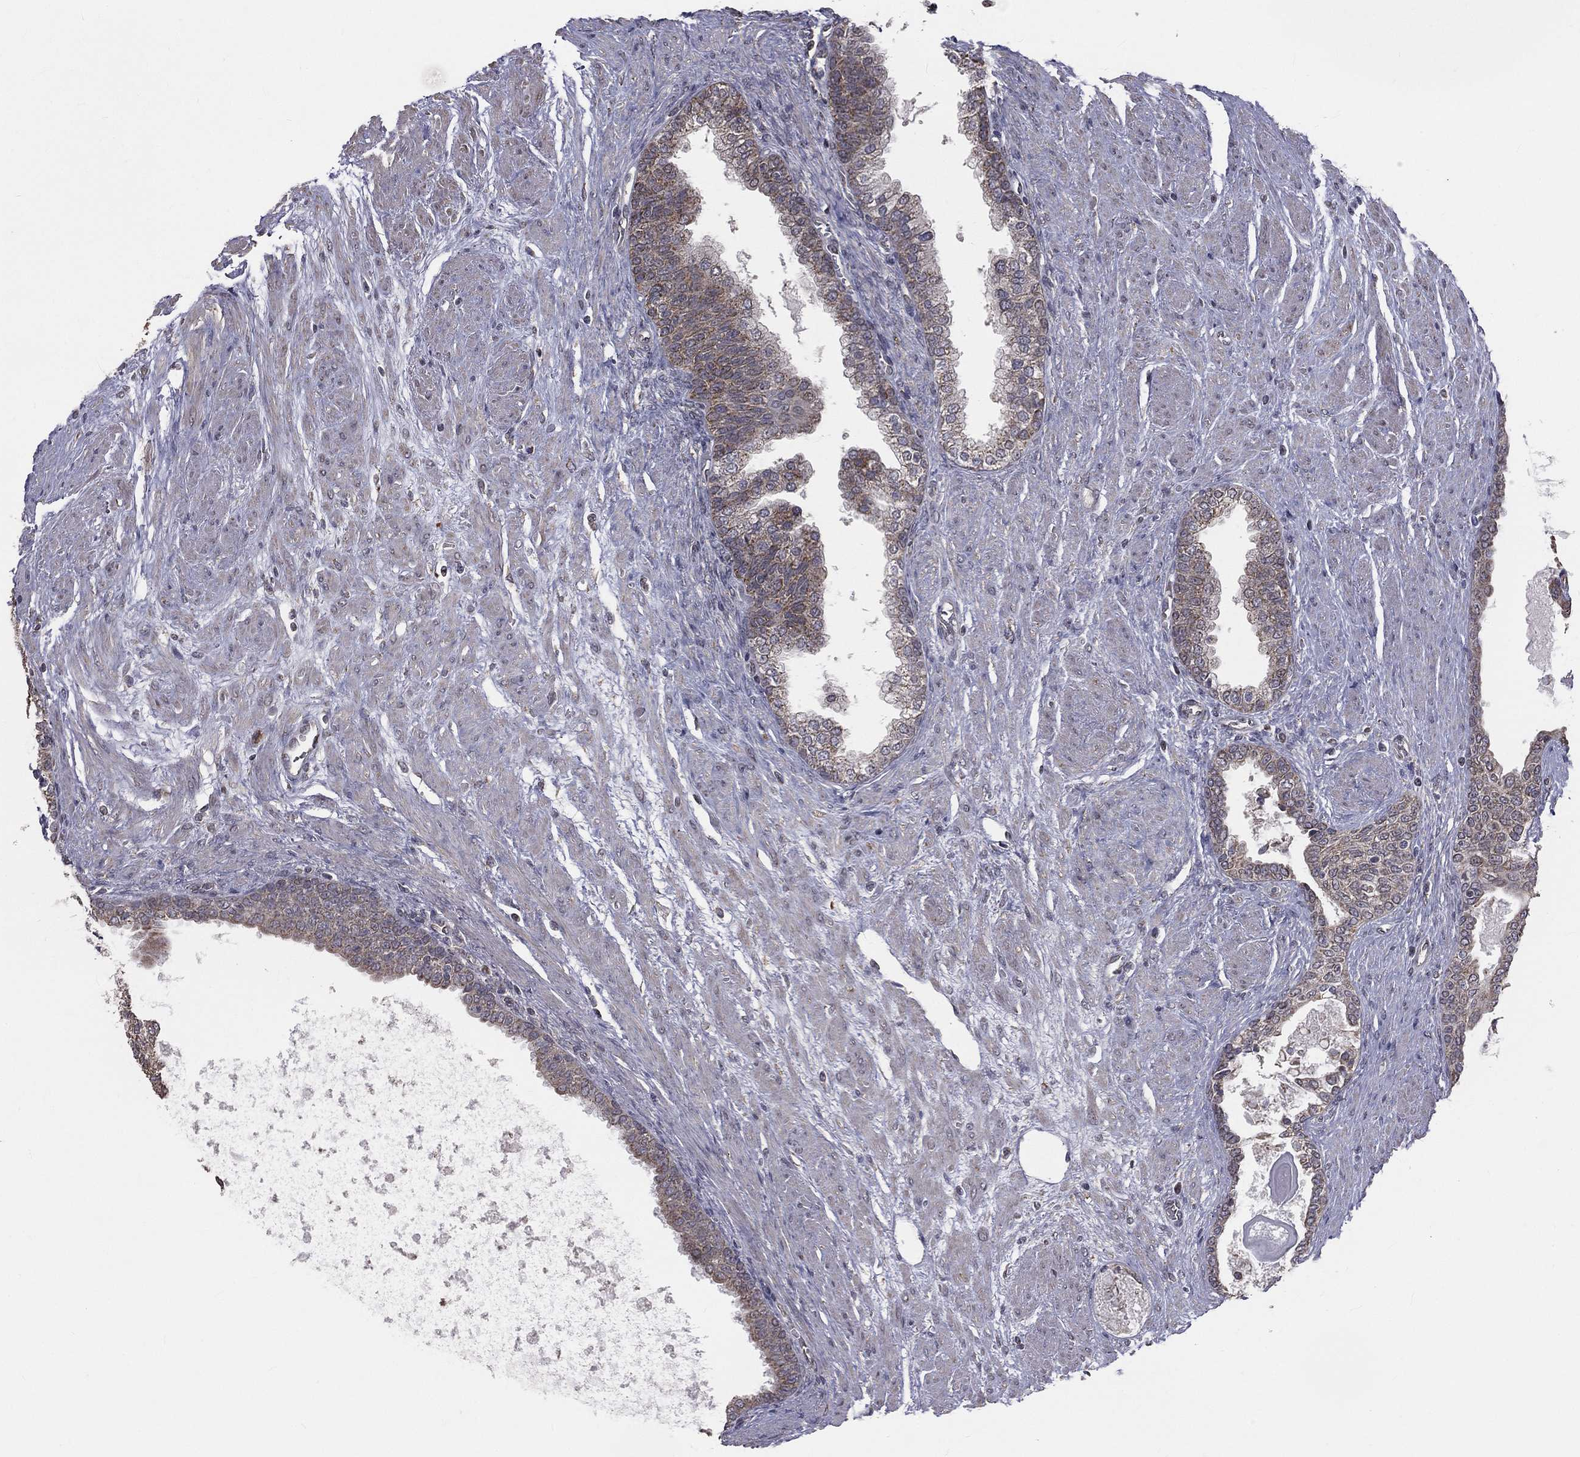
{"staining": {"intensity": "weak", "quantity": "<25%", "location": "cytoplasmic/membranous"}, "tissue": "prostate cancer", "cell_type": "Tumor cells", "image_type": "cancer", "snomed": [{"axis": "morphology", "description": "Adenocarcinoma, NOS"}, {"axis": "topography", "description": "Prostate and seminal vesicle, NOS"}, {"axis": "topography", "description": "Prostate"}], "caption": "A high-resolution photomicrograph shows immunohistochemistry (IHC) staining of prostate cancer (adenocarcinoma), which reveals no significant staining in tumor cells.", "gene": "MRPL46", "patient": {"sex": "male", "age": 62}}